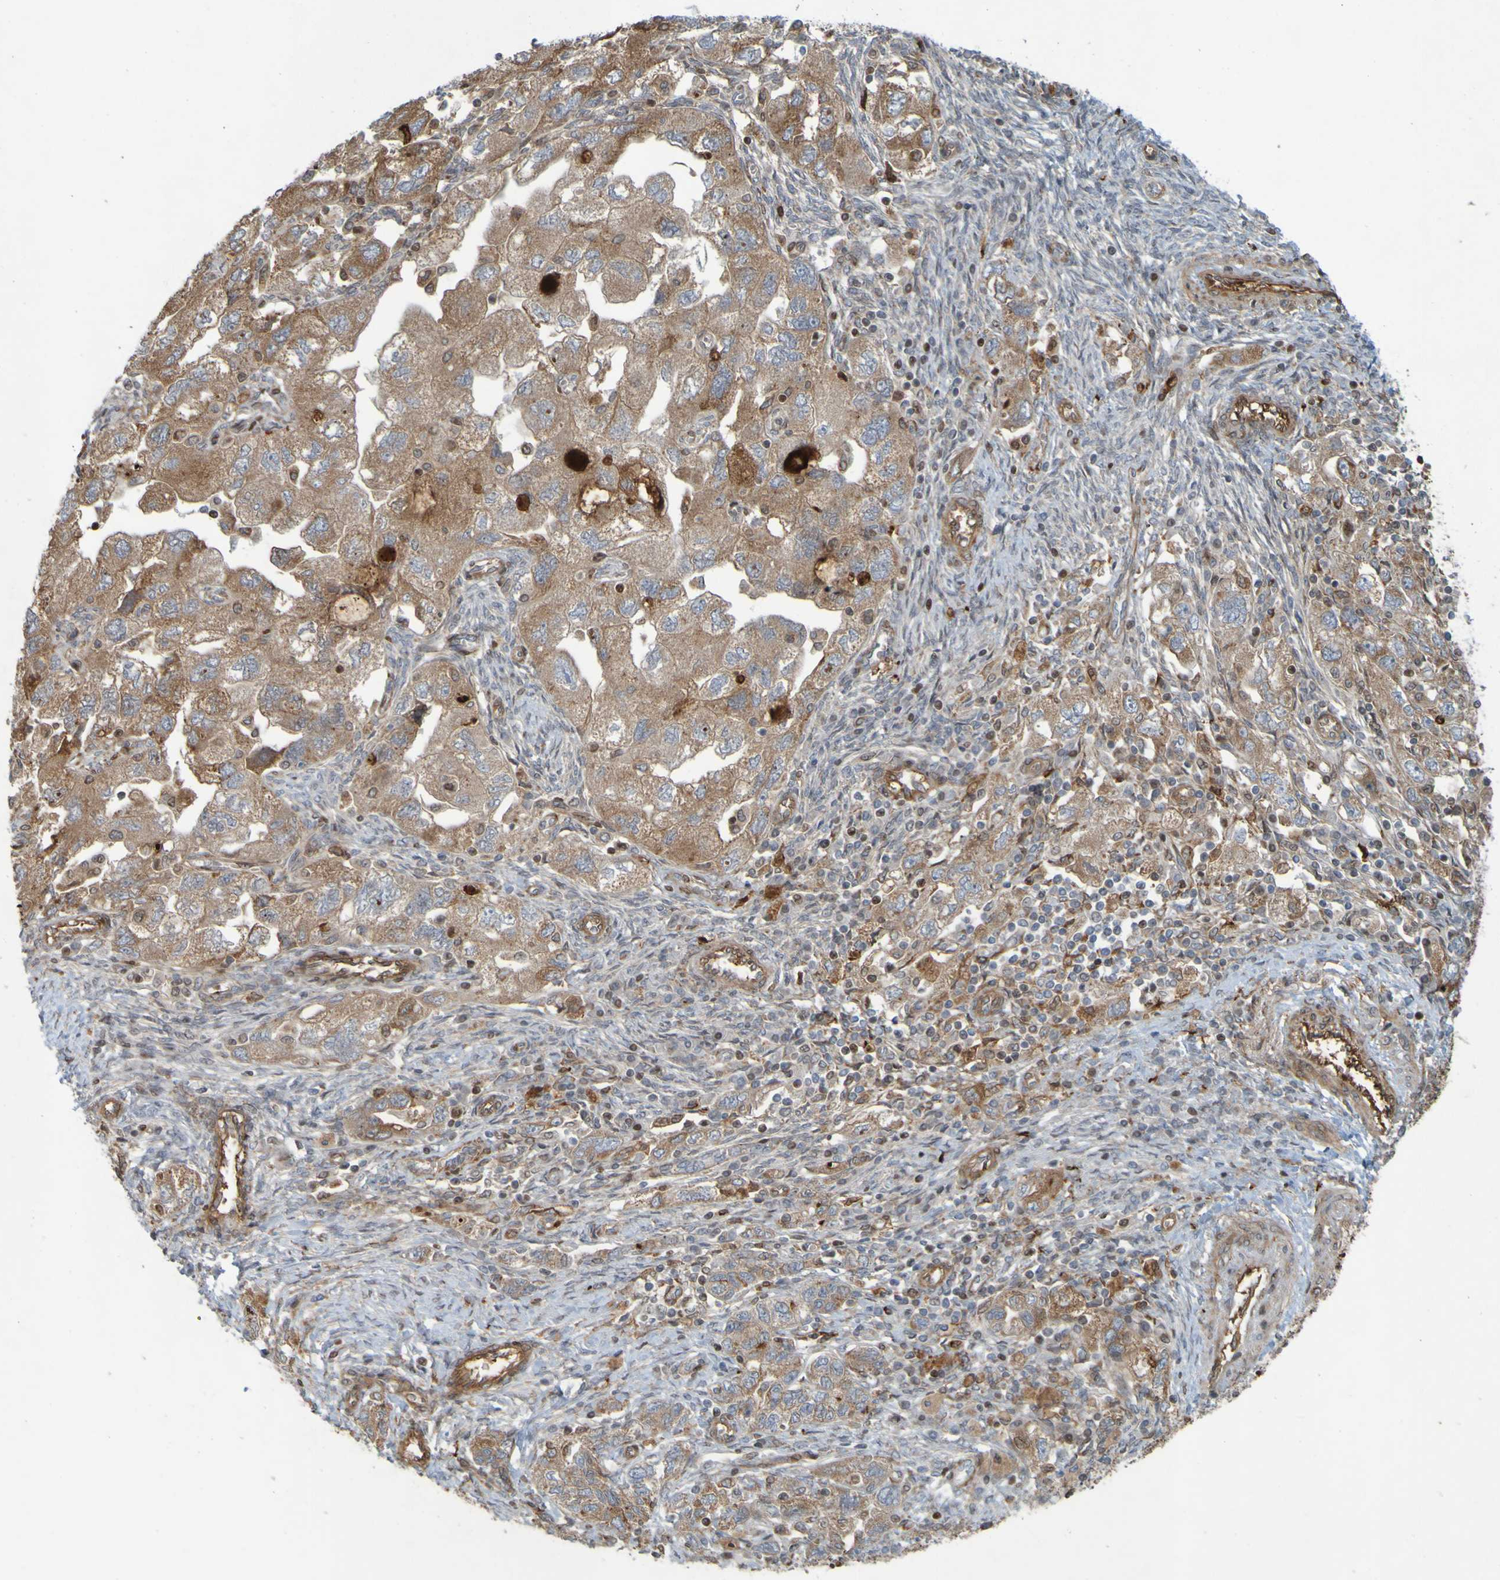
{"staining": {"intensity": "moderate", "quantity": ">75%", "location": "cytoplasmic/membranous"}, "tissue": "ovarian cancer", "cell_type": "Tumor cells", "image_type": "cancer", "snomed": [{"axis": "morphology", "description": "Carcinoma, NOS"}, {"axis": "morphology", "description": "Cystadenocarcinoma, serous, NOS"}, {"axis": "topography", "description": "Ovary"}], "caption": "Moderate cytoplasmic/membranous protein positivity is present in about >75% of tumor cells in ovarian cancer.", "gene": "GUCY1A1", "patient": {"sex": "female", "age": 69}}